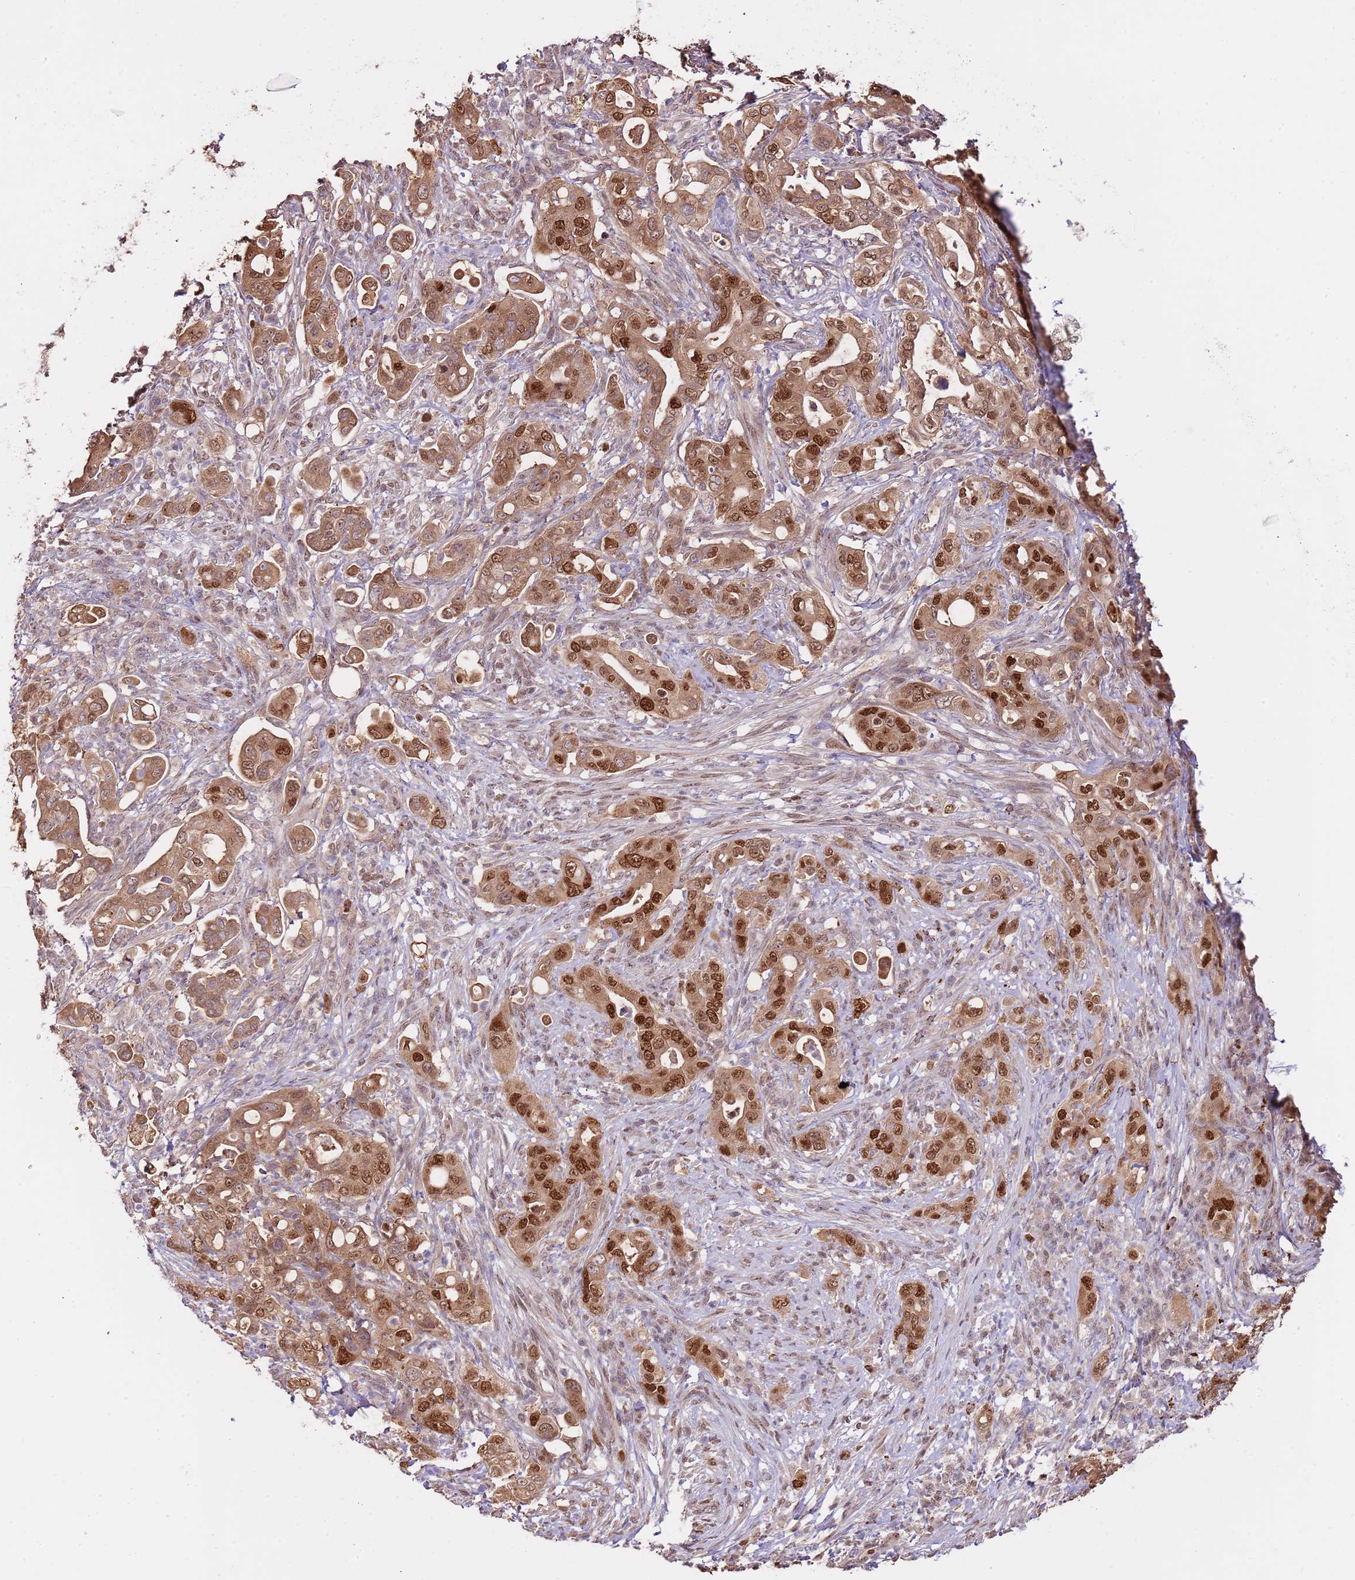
{"staining": {"intensity": "strong", "quantity": ">75%", "location": "cytoplasmic/membranous,nuclear"}, "tissue": "pancreatic cancer", "cell_type": "Tumor cells", "image_type": "cancer", "snomed": [{"axis": "morphology", "description": "Normal tissue, NOS"}, {"axis": "morphology", "description": "Adenocarcinoma, NOS"}, {"axis": "topography", "description": "Lymph node"}, {"axis": "topography", "description": "Pancreas"}], "caption": "About >75% of tumor cells in human pancreatic adenocarcinoma demonstrate strong cytoplasmic/membranous and nuclear protein staining as visualized by brown immunohistochemical staining.", "gene": "RIF1", "patient": {"sex": "female", "age": 67}}